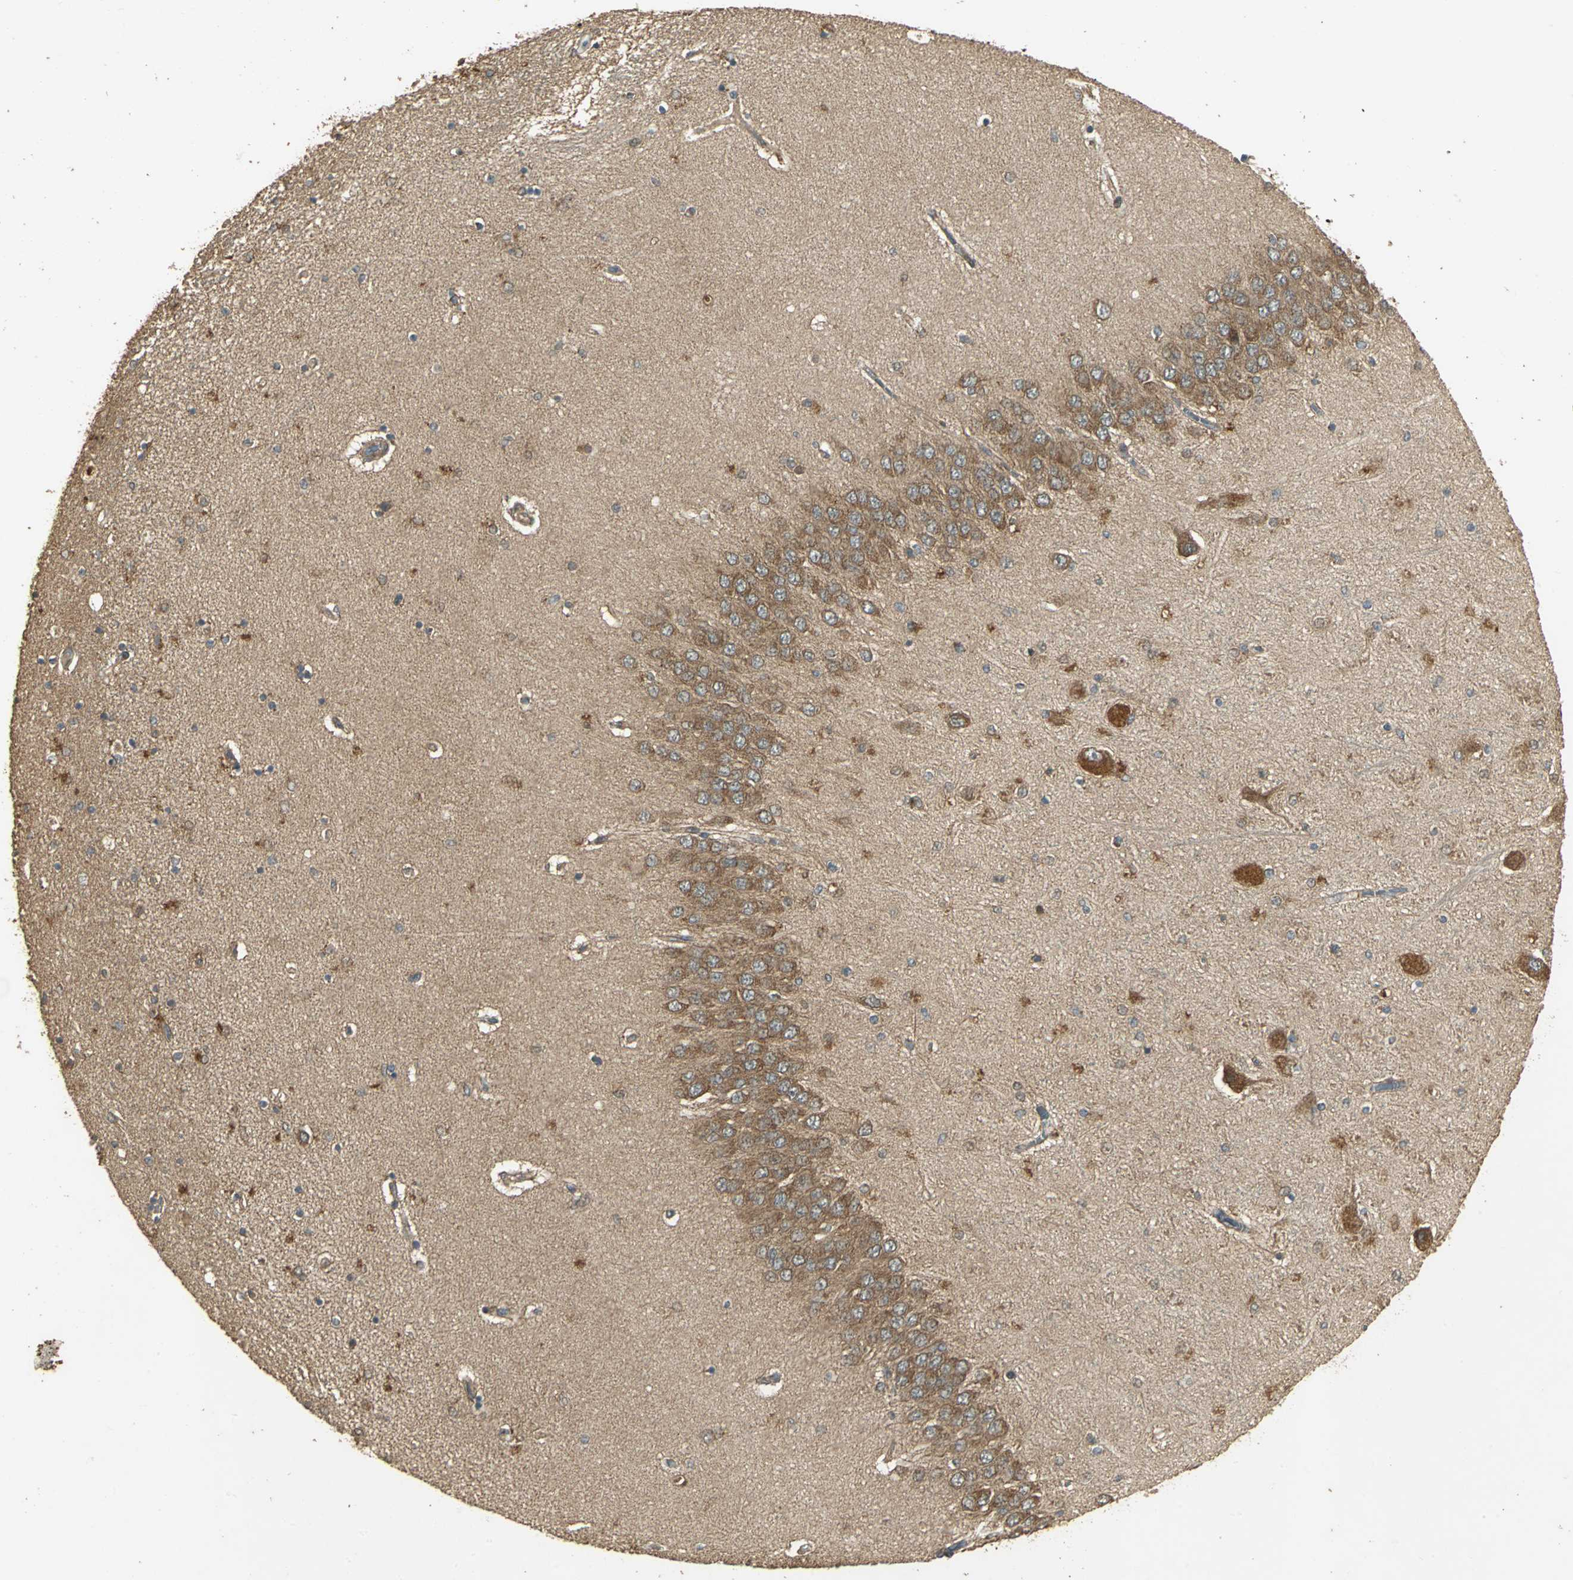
{"staining": {"intensity": "moderate", "quantity": ">75%", "location": "cytoplasmic/membranous"}, "tissue": "hippocampus", "cell_type": "Glial cells", "image_type": "normal", "snomed": [{"axis": "morphology", "description": "Normal tissue, NOS"}, {"axis": "topography", "description": "Hippocampus"}], "caption": "This image reveals normal hippocampus stained with IHC to label a protein in brown. The cytoplasmic/membranous of glial cells show moderate positivity for the protein. Nuclei are counter-stained blue.", "gene": "KANK1", "patient": {"sex": "female", "age": 54}}